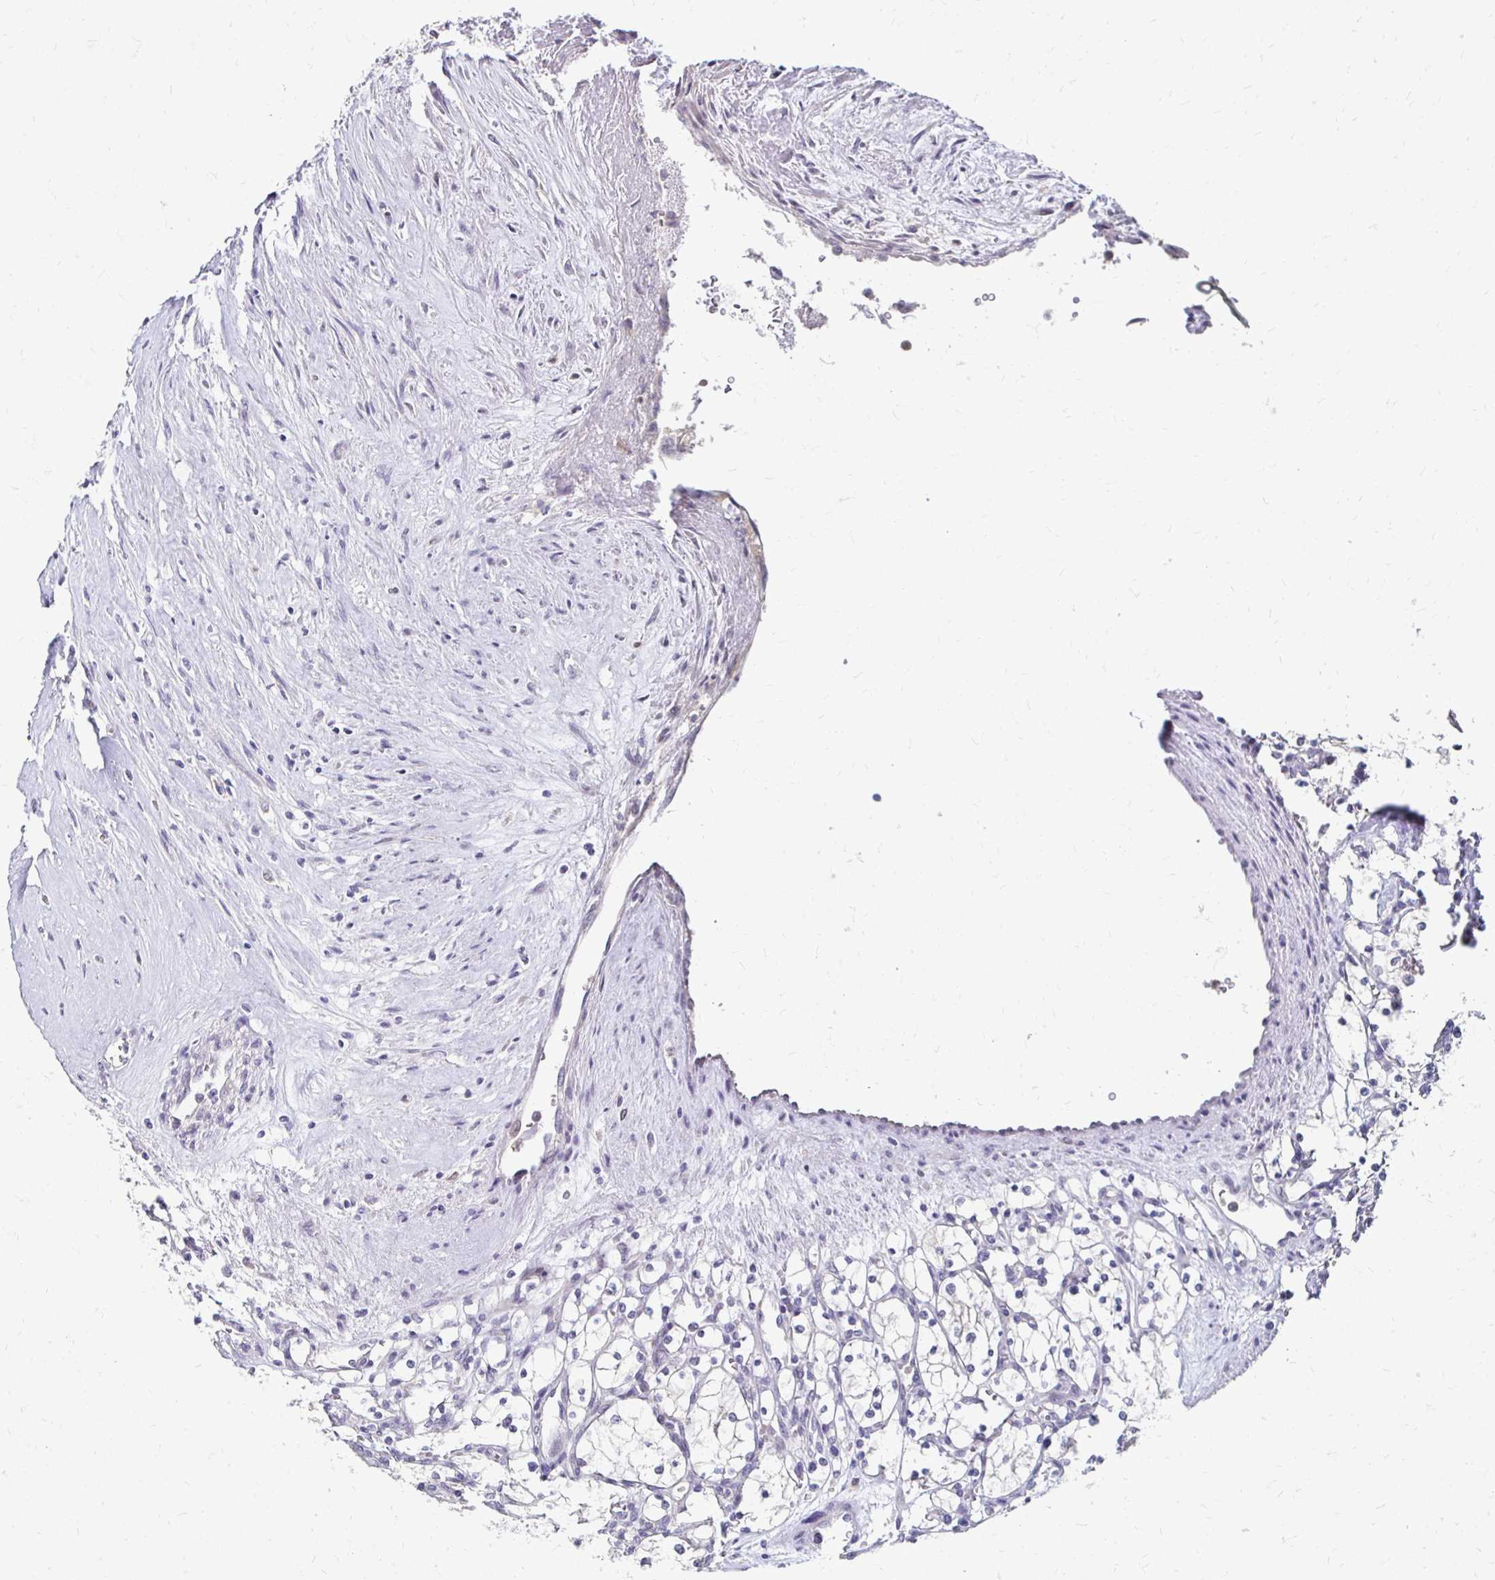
{"staining": {"intensity": "negative", "quantity": "none", "location": "none"}, "tissue": "renal cancer", "cell_type": "Tumor cells", "image_type": "cancer", "snomed": [{"axis": "morphology", "description": "Adenocarcinoma, NOS"}, {"axis": "topography", "description": "Kidney"}], "caption": "This is a photomicrograph of IHC staining of adenocarcinoma (renal), which shows no expression in tumor cells.", "gene": "PADI2", "patient": {"sex": "female", "age": 69}}